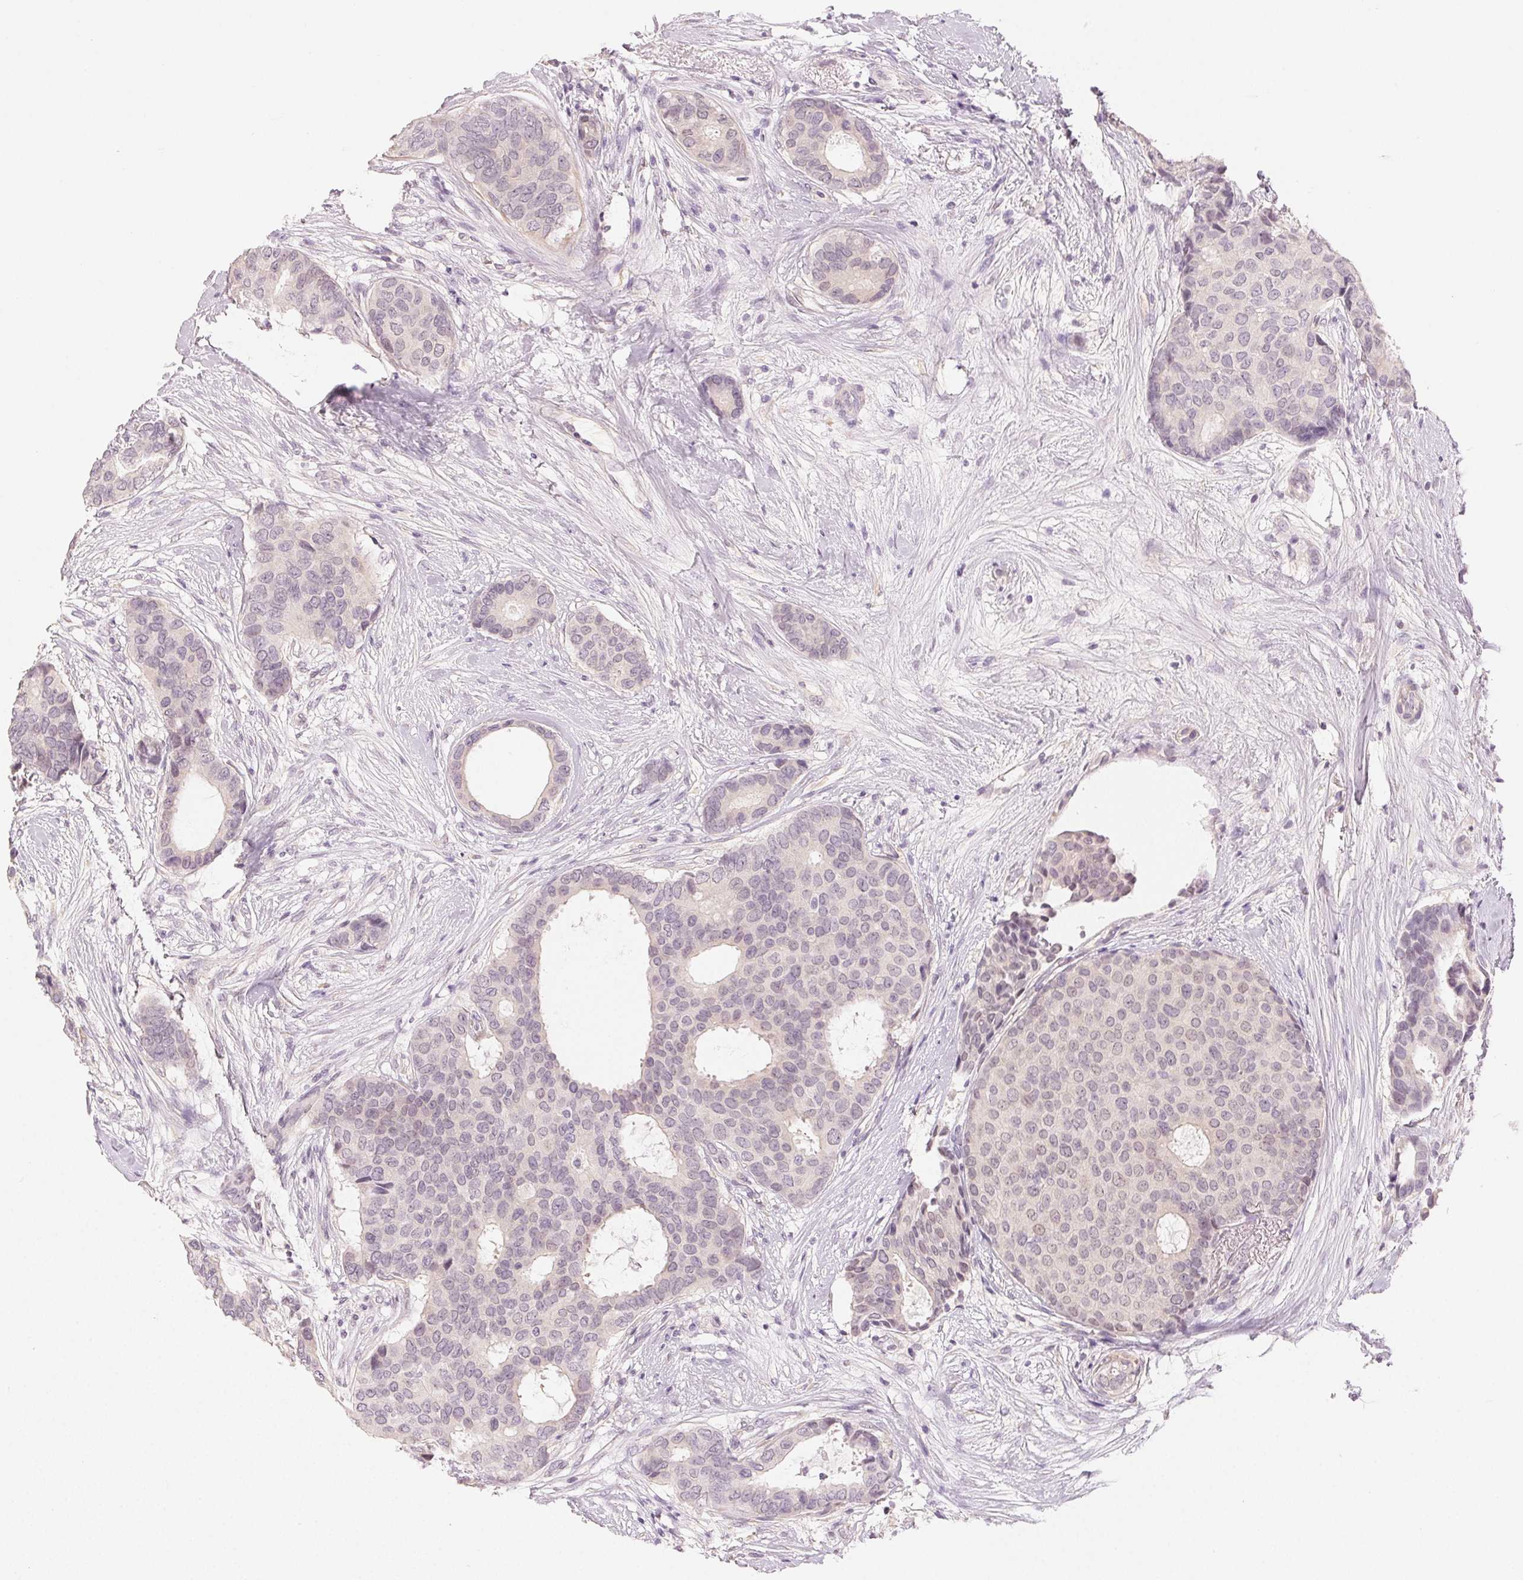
{"staining": {"intensity": "negative", "quantity": "none", "location": "none"}, "tissue": "breast cancer", "cell_type": "Tumor cells", "image_type": "cancer", "snomed": [{"axis": "morphology", "description": "Duct carcinoma"}, {"axis": "topography", "description": "Breast"}], "caption": "IHC image of neoplastic tissue: human breast cancer stained with DAB (3,3'-diaminobenzidine) demonstrates no significant protein expression in tumor cells.", "gene": "MAP1LC3A", "patient": {"sex": "female", "age": 75}}